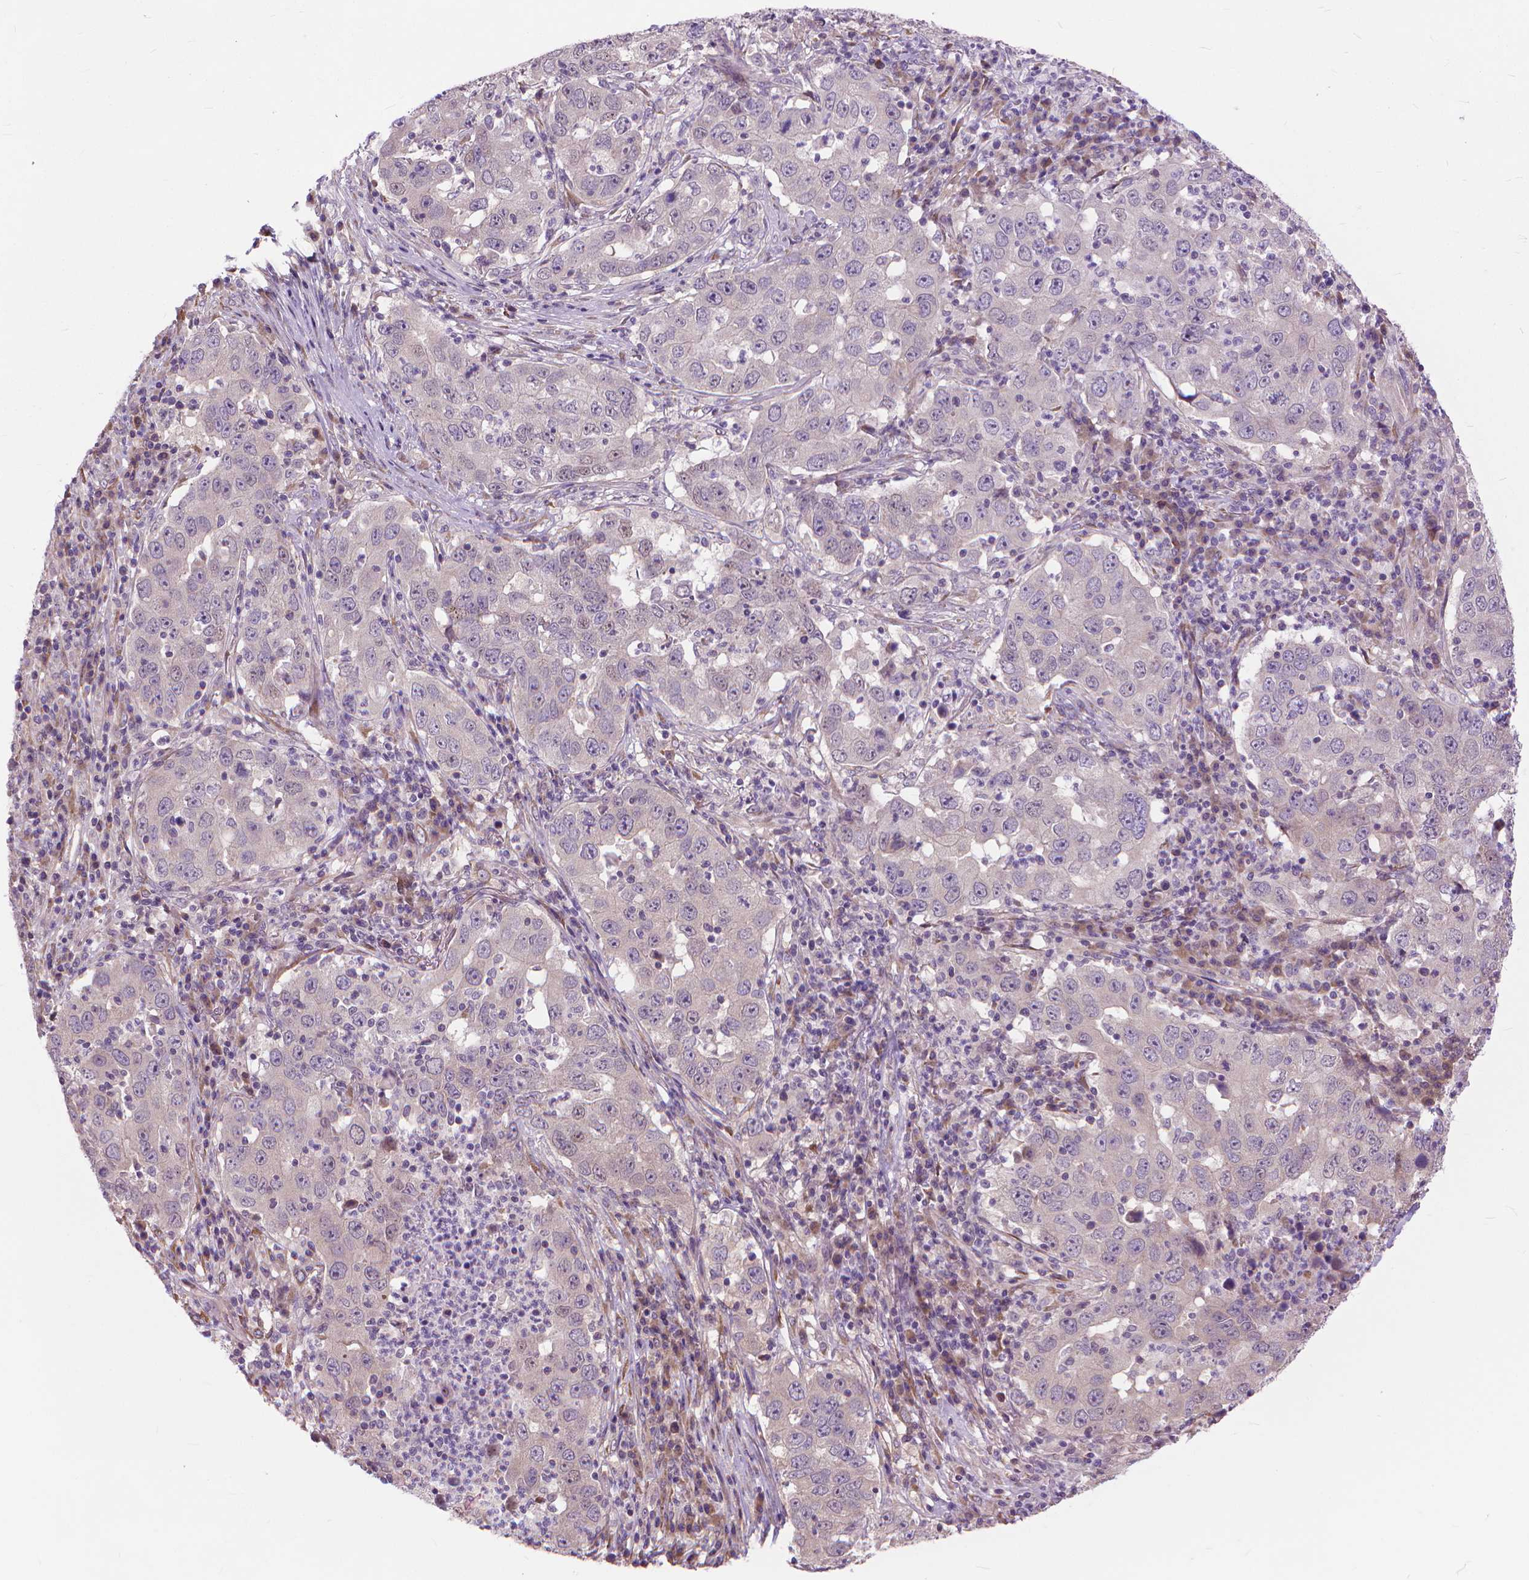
{"staining": {"intensity": "negative", "quantity": "none", "location": "none"}, "tissue": "lung cancer", "cell_type": "Tumor cells", "image_type": "cancer", "snomed": [{"axis": "morphology", "description": "Adenocarcinoma, NOS"}, {"axis": "topography", "description": "Lung"}], "caption": "Tumor cells show no significant protein positivity in adenocarcinoma (lung).", "gene": "NUDT1", "patient": {"sex": "male", "age": 73}}